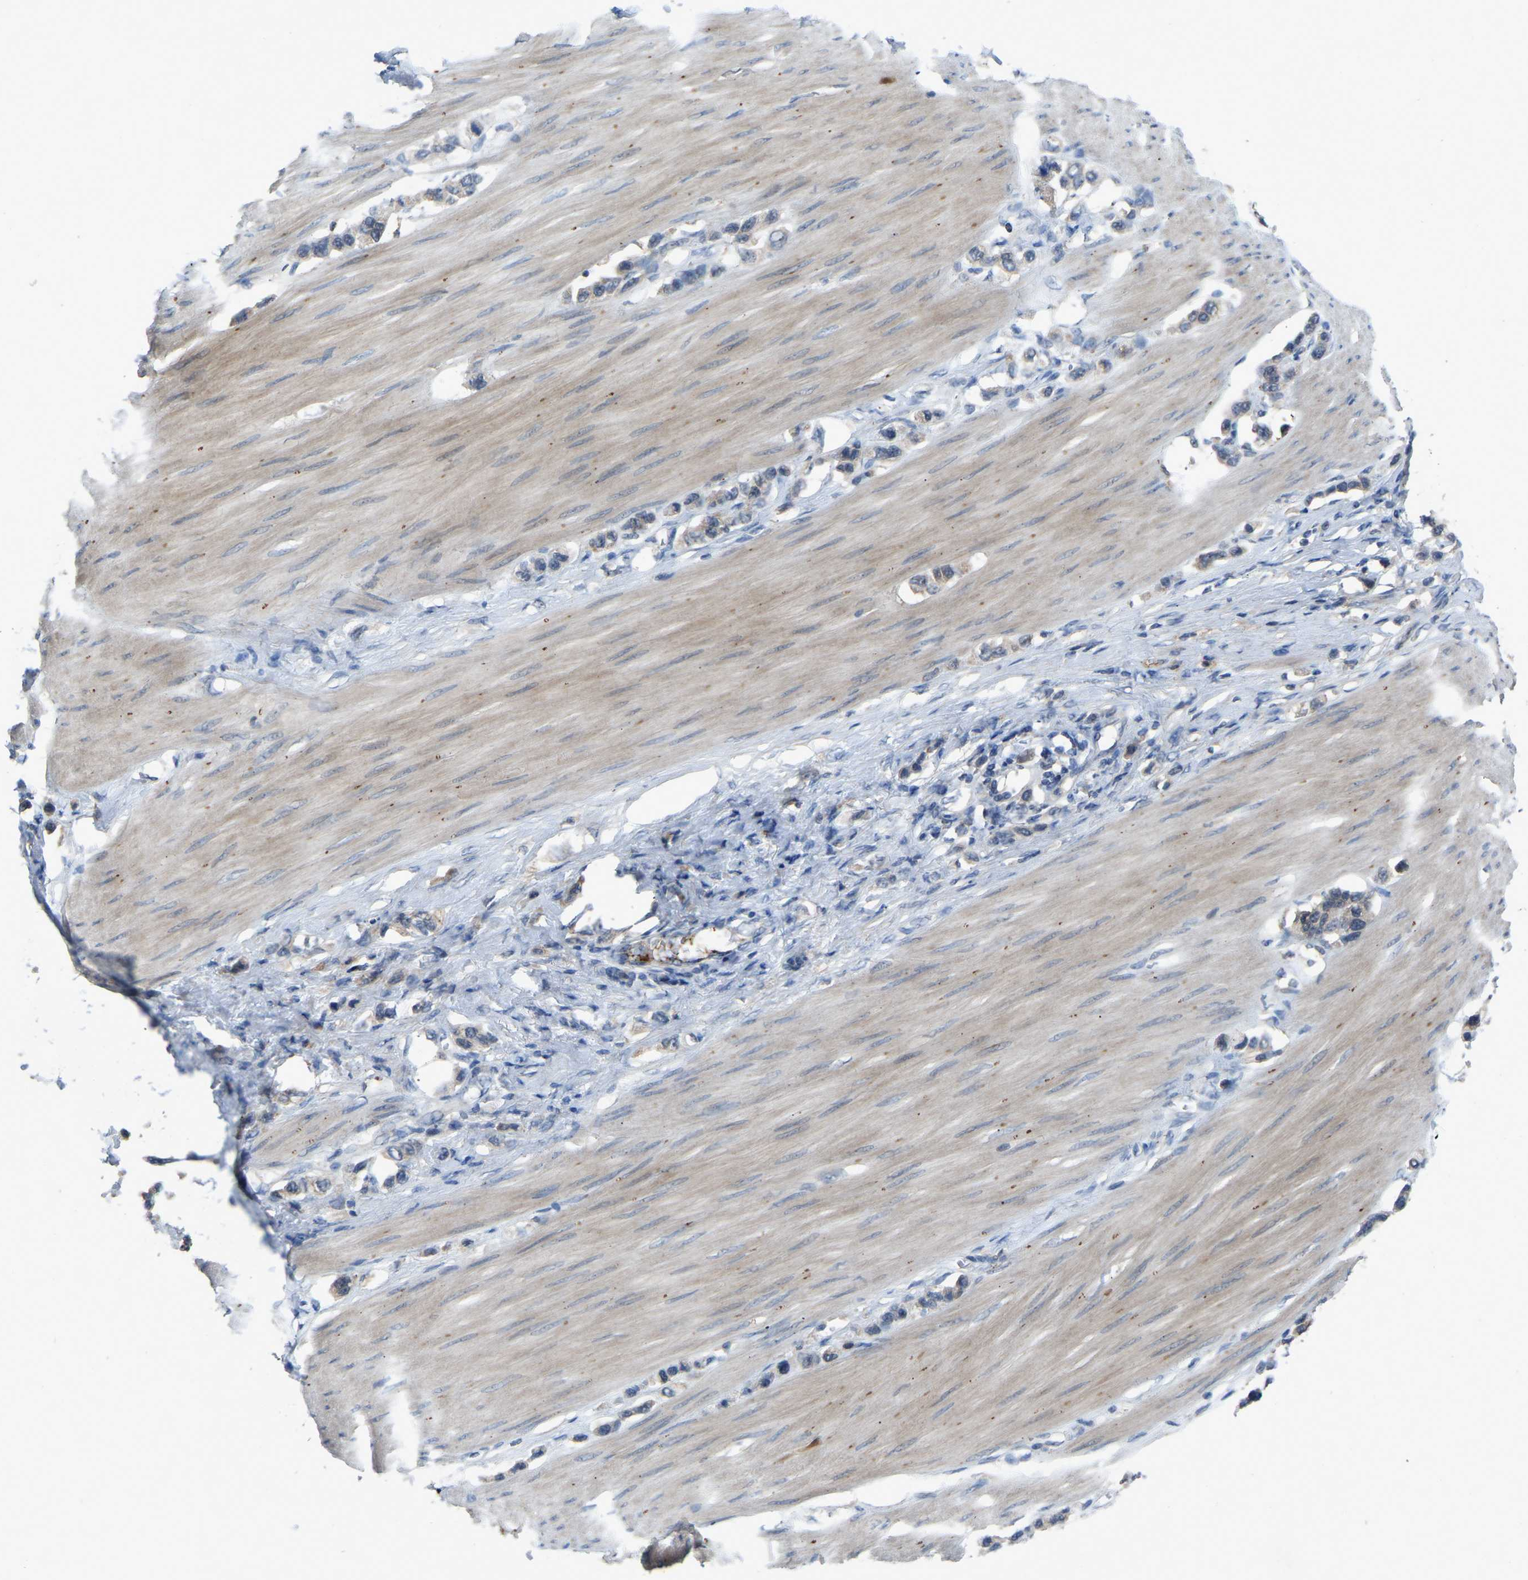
{"staining": {"intensity": "negative", "quantity": "none", "location": "none"}, "tissue": "stomach cancer", "cell_type": "Tumor cells", "image_type": "cancer", "snomed": [{"axis": "morphology", "description": "Adenocarcinoma, NOS"}, {"axis": "topography", "description": "Stomach"}], "caption": "Stomach adenocarcinoma stained for a protein using immunohistochemistry reveals no expression tumor cells.", "gene": "FHIT", "patient": {"sex": "female", "age": 65}}